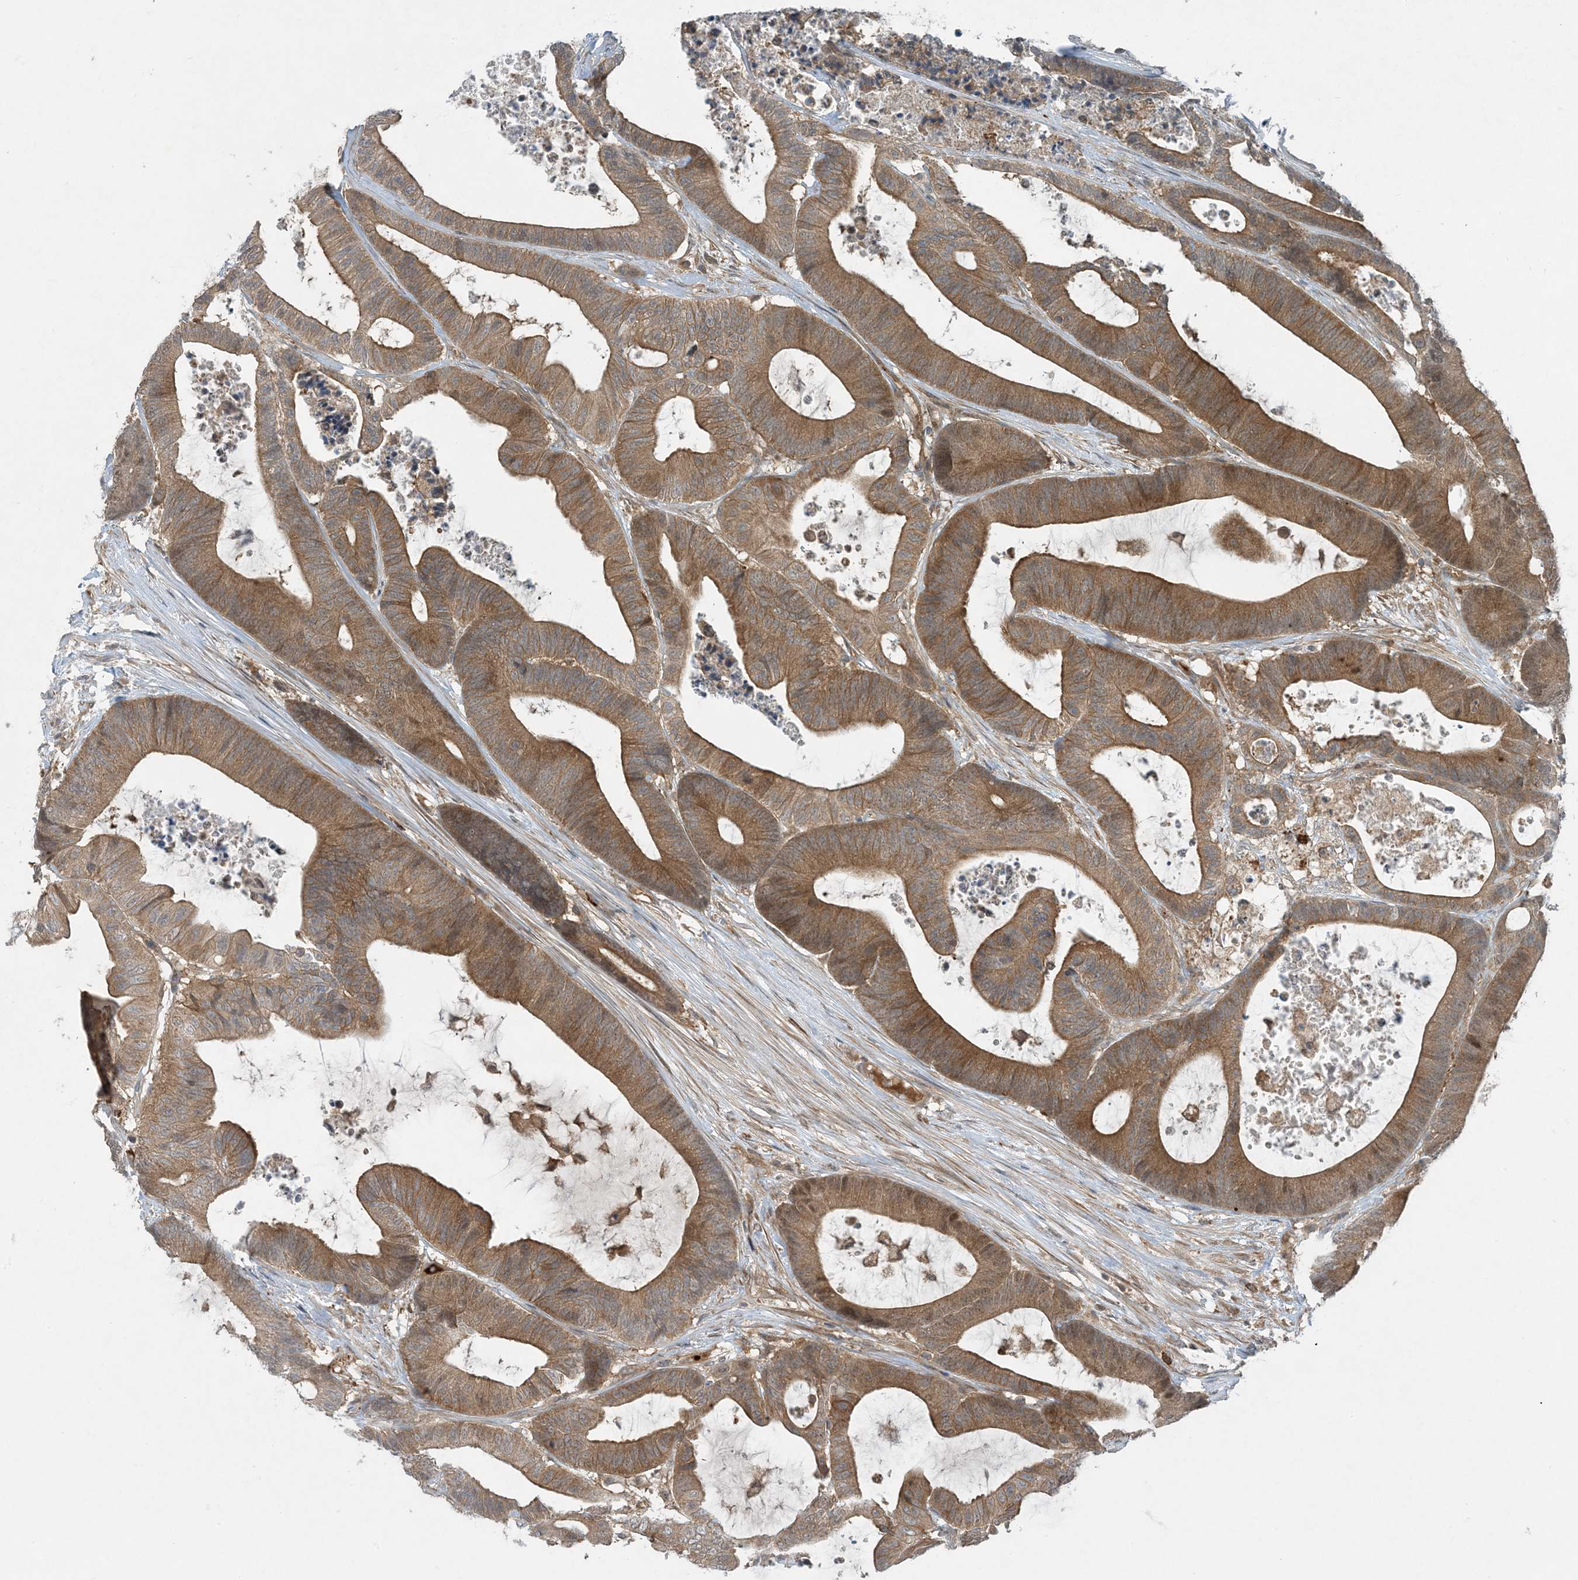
{"staining": {"intensity": "moderate", "quantity": ">75%", "location": "cytoplasmic/membranous"}, "tissue": "colorectal cancer", "cell_type": "Tumor cells", "image_type": "cancer", "snomed": [{"axis": "morphology", "description": "Adenocarcinoma, NOS"}, {"axis": "topography", "description": "Colon"}], "caption": "Protein staining demonstrates moderate cytoplasmic/membranous positivity in approximately >75% of tumor cells in adenocarcinoma (colorectal).", "gene": "STAM2", "patient": {"sex": "female", "age": 84}}